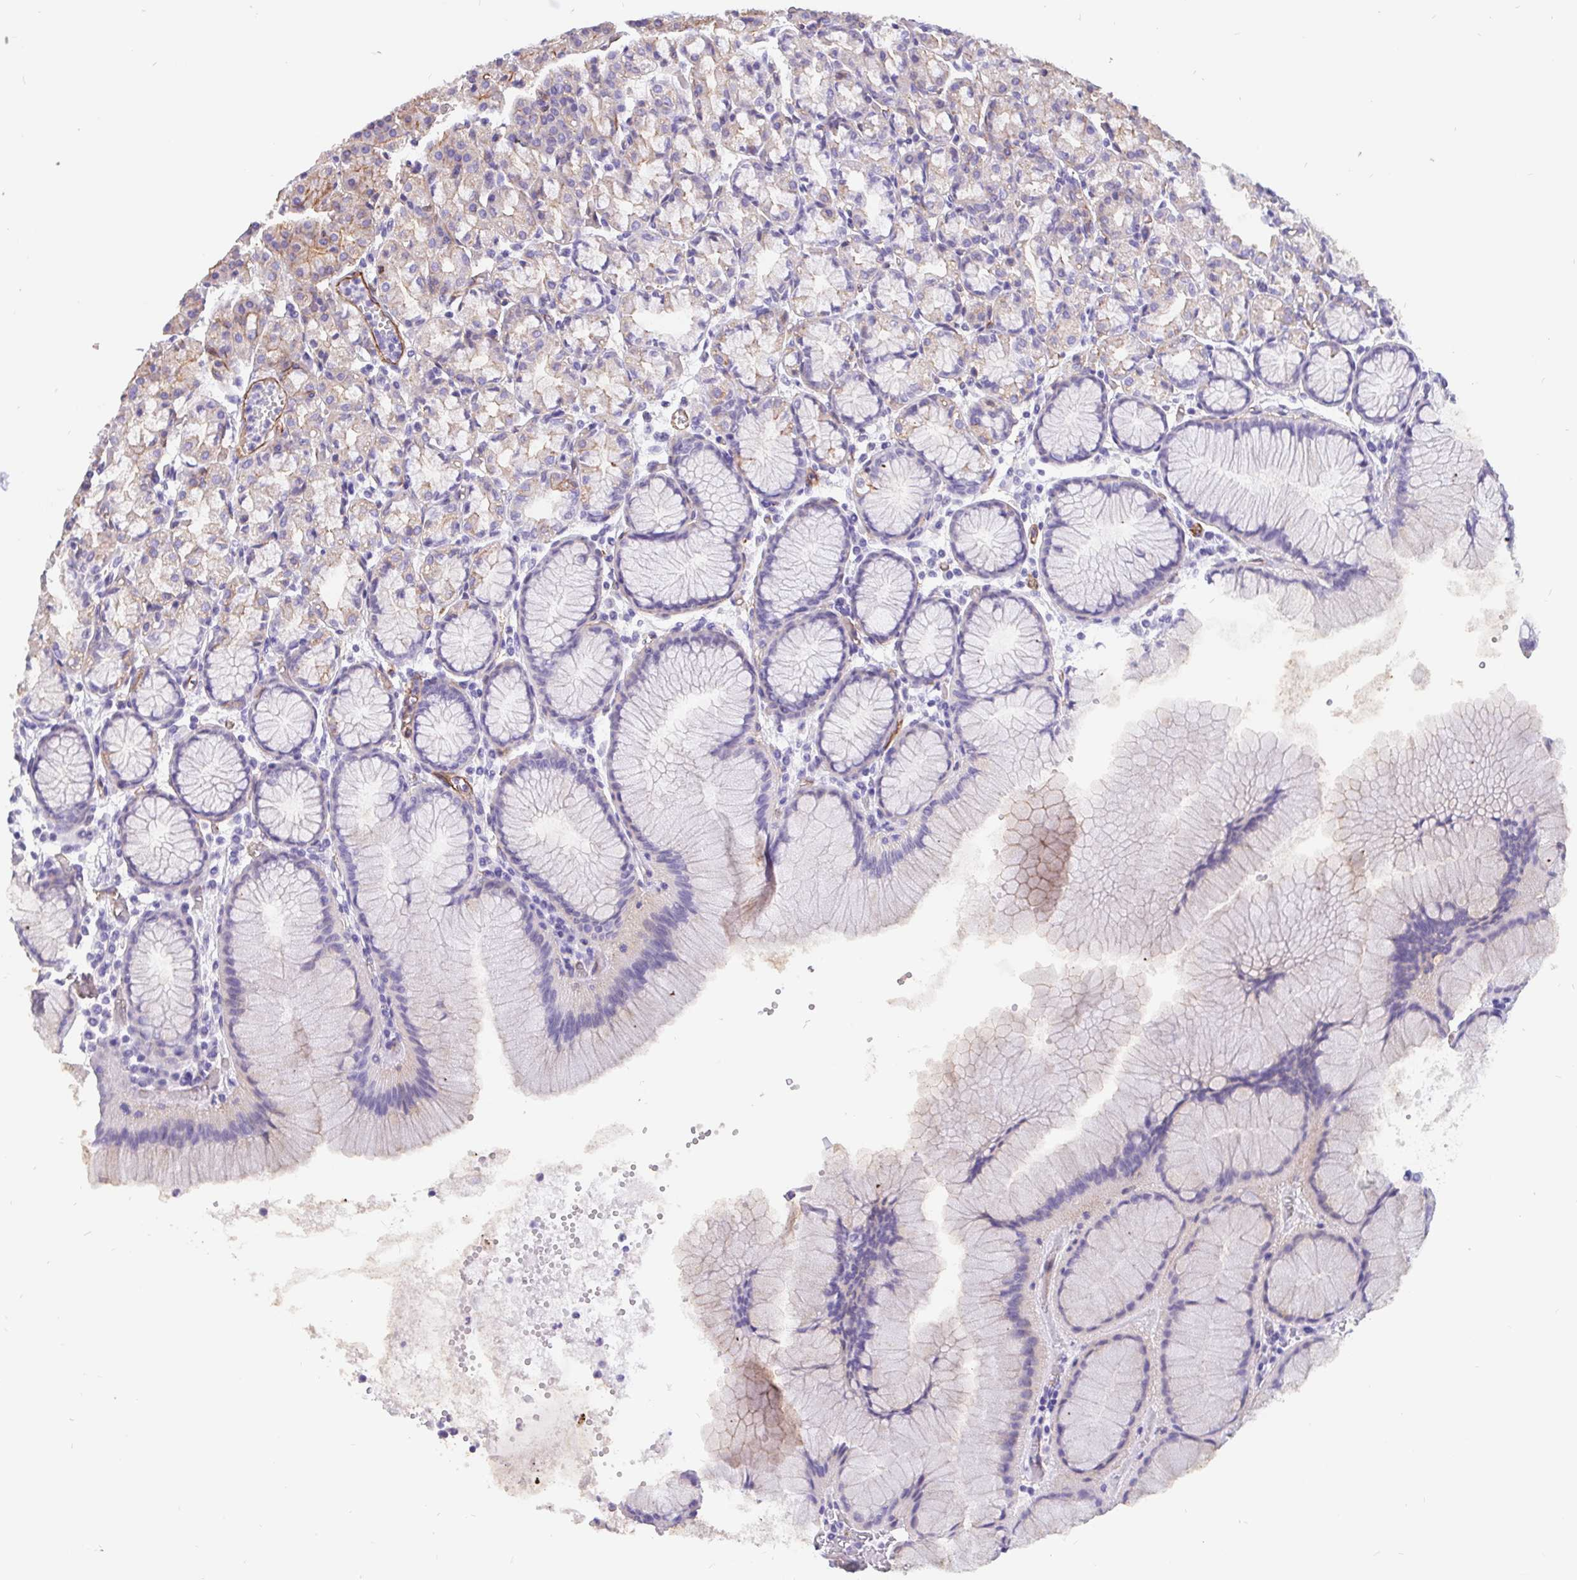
{"staining": {"intensity": "moderate", "quantity": "<25%", "location": "cytoplasmic/membranous"}, "tissue": "stomach", "cell_type": "Glandular cells", "image_type": "normal", "snomed": [{"axis": "morphology", "description": "Normal tissue, NOS"}, {"axis": "topography", "description": "Stomach"}], "caption": "Glandular cells show low levels of moderate cytoplasmic/membranous expression in about <25% of cells in benign stomach. (Brightfield microscopy of DAB IHC at high magnification).", "gene": "LIMCH1", "patient": {"sex": "female", "age": 57}}